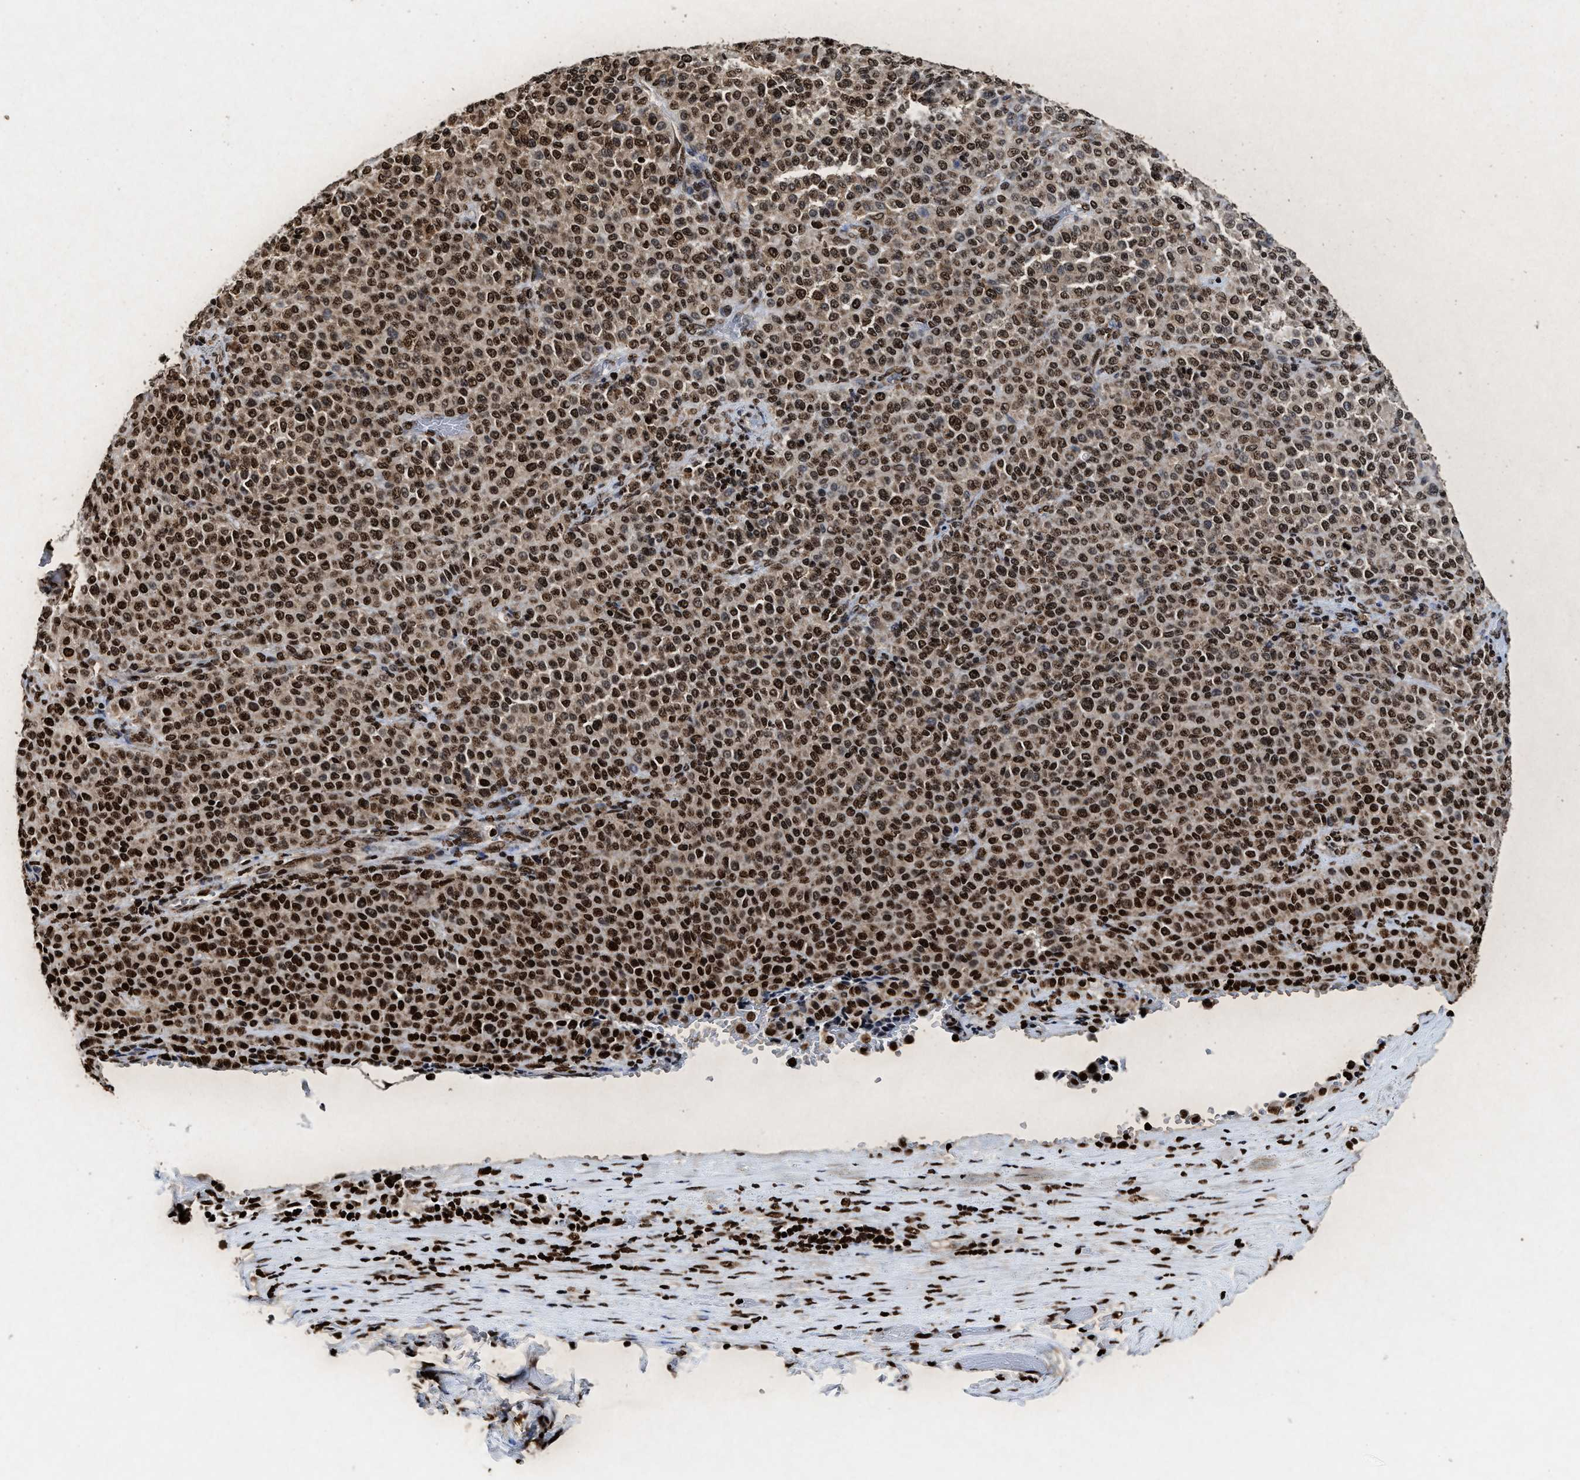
{"staining": {"intensity": "strong", "quantity": ">75%", "location": "nuclear"}, "tissue": "melanoma", "cell_type": "Tumor cells", "image_type": "cancer", "snomed": [{"axis": "morphology", "description": "Malignant melanoma, Metastatic site"}, {"axis": "topography", "description": "Pancreas"}], "caption": "Malignant melanoma (metastatic site) stained with immunohistochemistry exhibits strong nuclear positivity in about >75% of tumor cells. The staining is performed using DAB (3,3'-diaminobenzidine) brown chromogen to label protein expression. The nuclei are counter-stained blue using hematoxylin.", "gene": "ALYREF", "patient": {"sex": "female", "age": 30}}